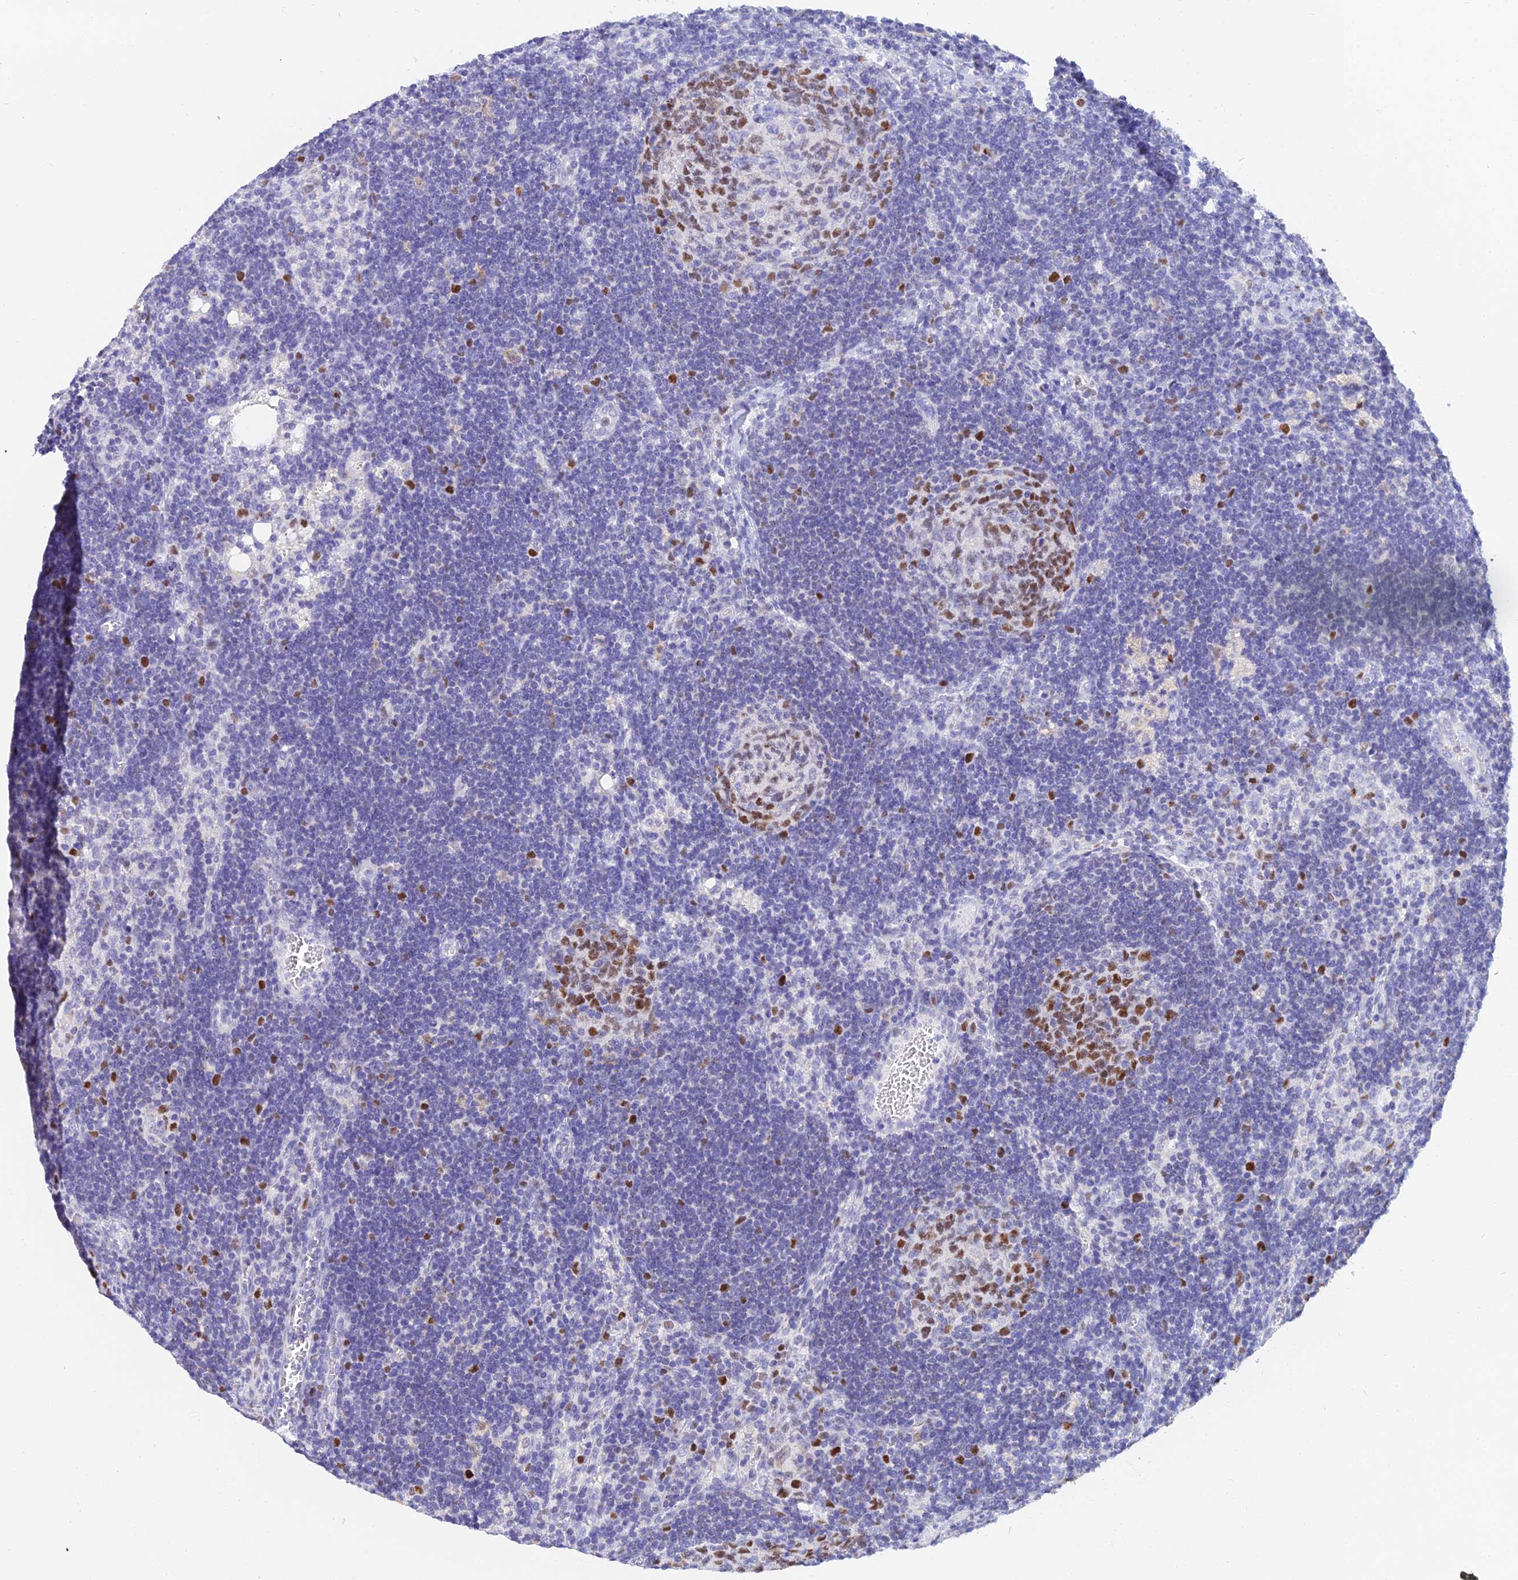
{"staining": {"intensity": "strong", "quantity": "25%-75%", "location": "nuclear"}, "tissue": "lymph node", "cell_type": "Germinal center cells", "image_type": "normal", "snomed": [{"axis": "morphology", "description": "Normal tissue, NOS"}, {"axis": "topography", "description": "Lymph node"}], "caption": "Protein staining by IHC demonstrates strong nuclear positivity in about 25%-75% of germinal center cells in unremarkable lymph node.", "gene": "MCM2", "patient": {"sex": "female", "age": 73}}